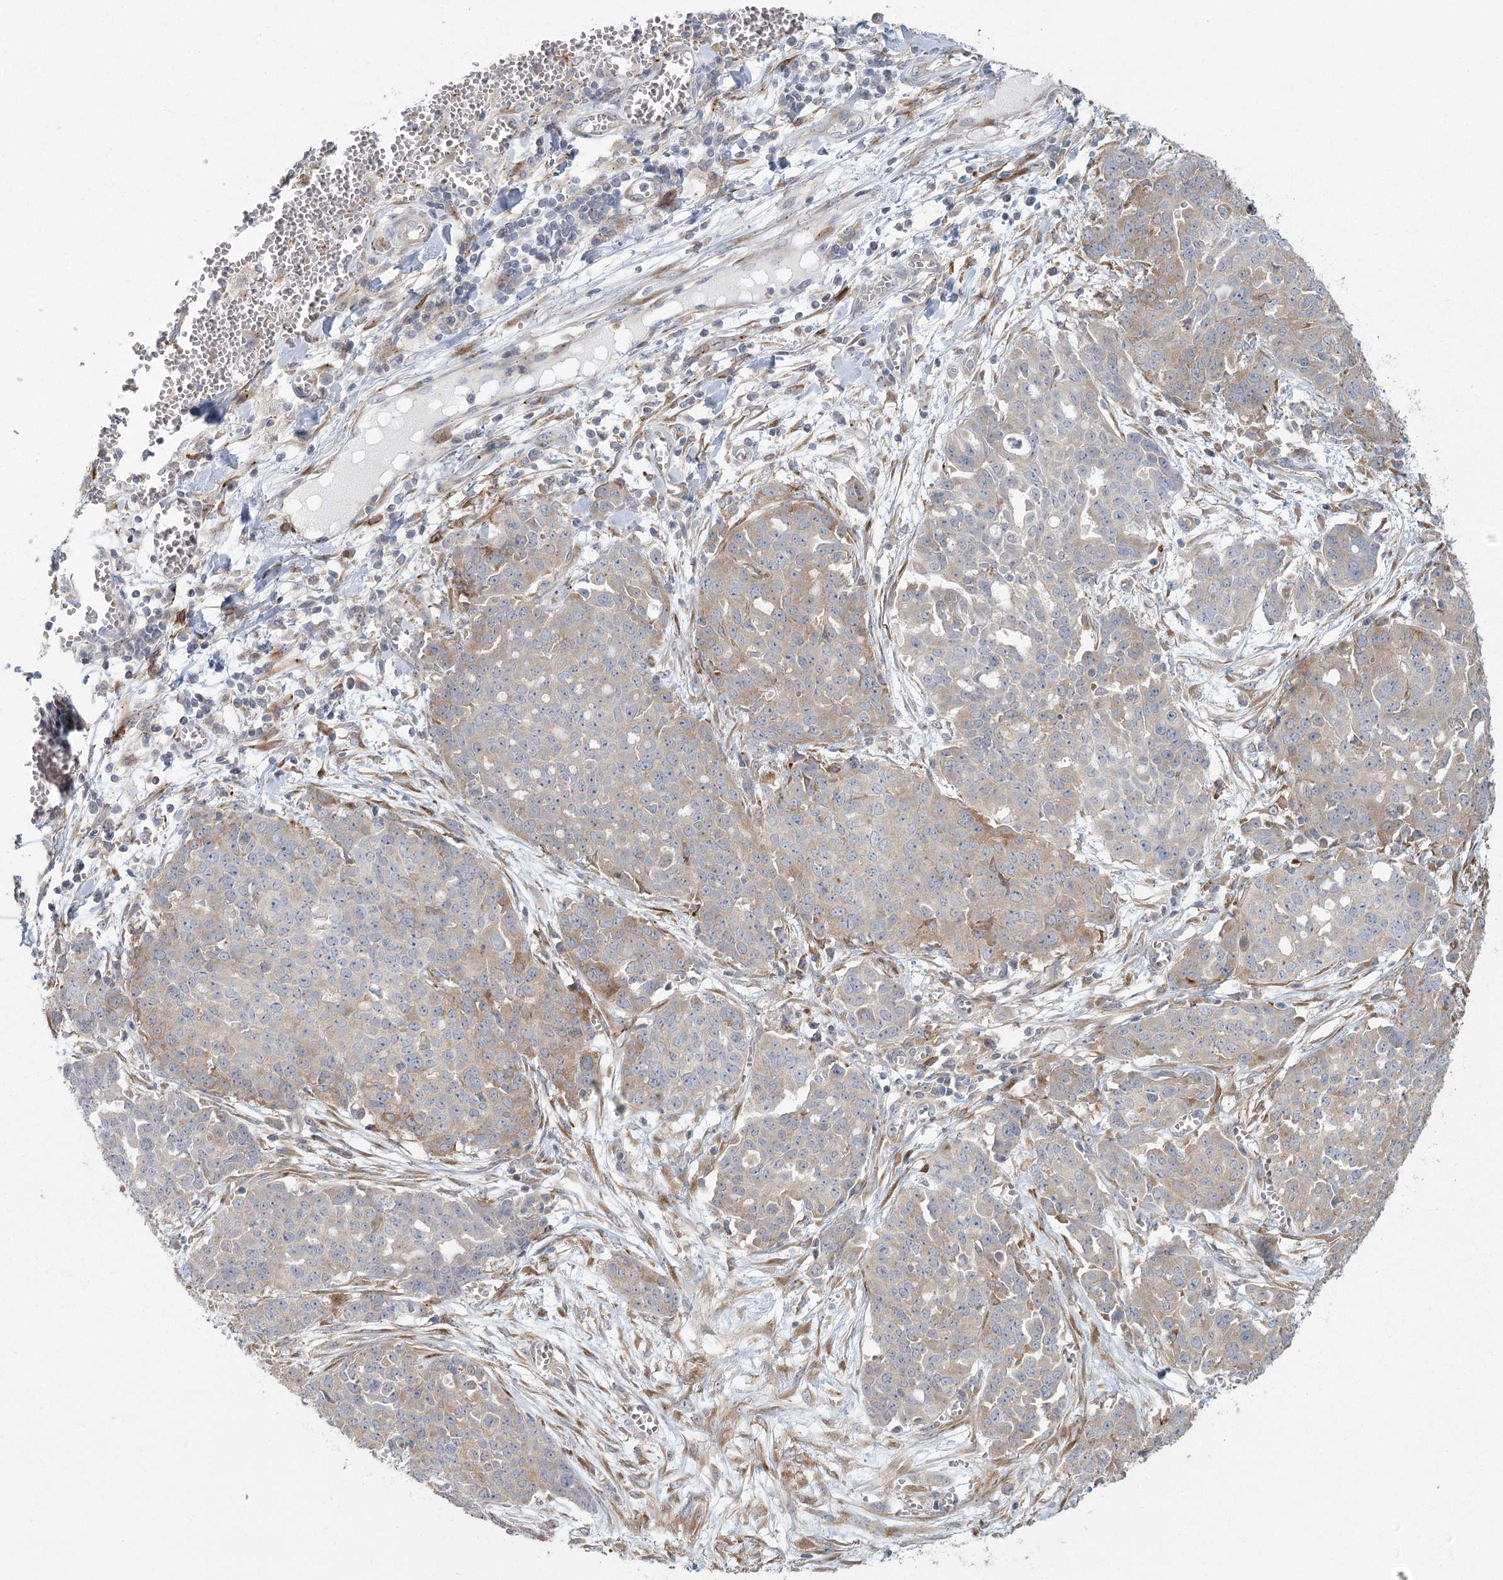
{"staining": {"intensity": "moderate", "quantity": "<25%", "location": "cytoplasmic/membranous"}, "tissue": "ovarian cancer", "cell_type": "Tumor cells", "image_type": "cancer", "snomed": [{"axis": "morphology", "description": "Cystadenocarcinoma, serous, NOS"}, {"axis": "topography", "description": "Soft tissue"}, {"axis": "topography", "description": "Ovary"}], "caption": "Protein expression analysis of ovarian cancer shows moderate cytoplasmic/membranous positivity in about <25% of tumor cells.", "gene": "FAM110C", "patient": {"sex": "female", "age": 57}}